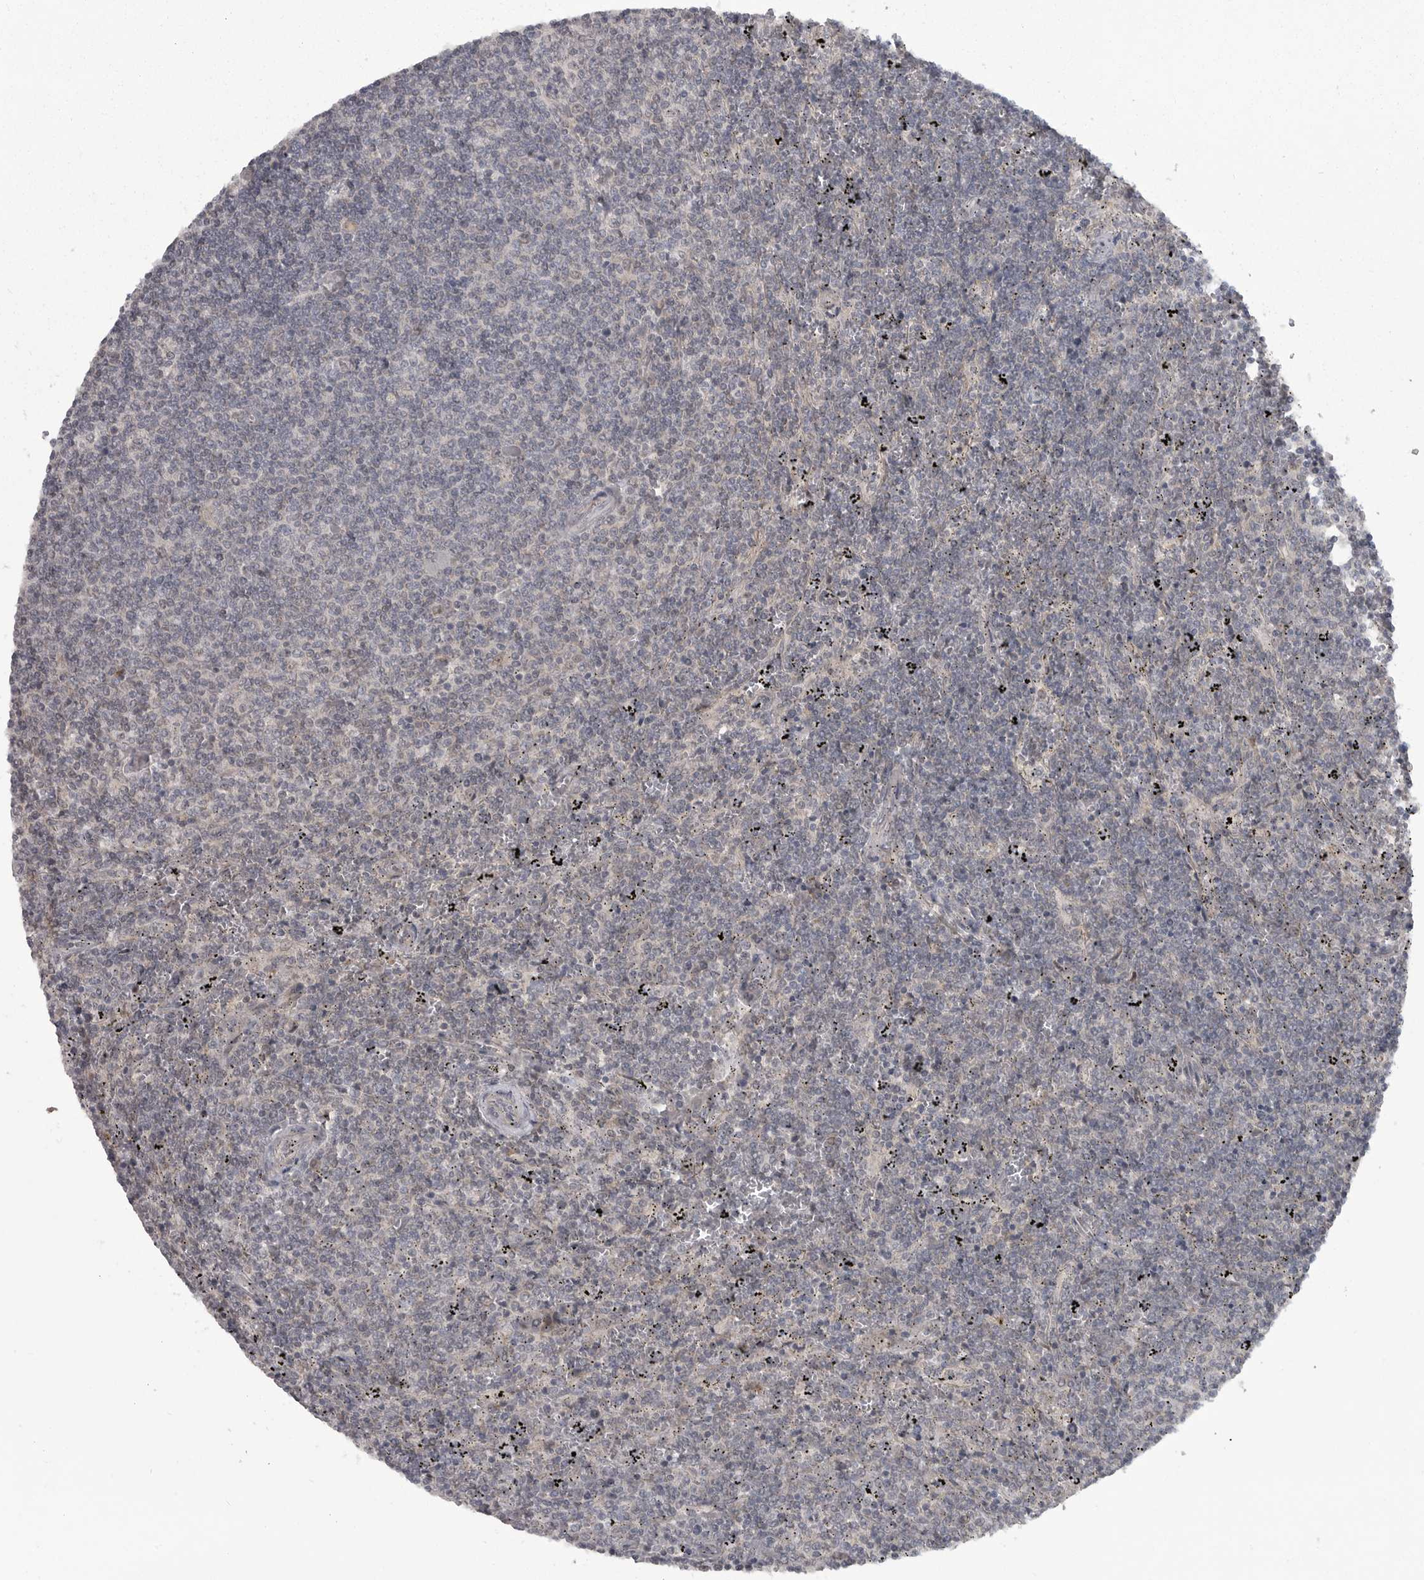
{"staining": {"intensity": "negative", "quantity": "none", "location": "none"}, "tissue": "lymphoma", "cell_type": "Tumor cells", "image_type": "cancer", "snomed": [{"axis": "morphology", "description": "Malignant lymphoma, non-Hodgkin's type, Low grade"}, {"axis": "topography", "description": "Spleen"}], "caption": "Low-grade malignant lymphoma, non-Hodgkin's type was stained to show a protein in brown. There is no significant expression in tumor cells.", "gene": "PPP1R9A", "patient": {"sex": "female", "age": 50}}